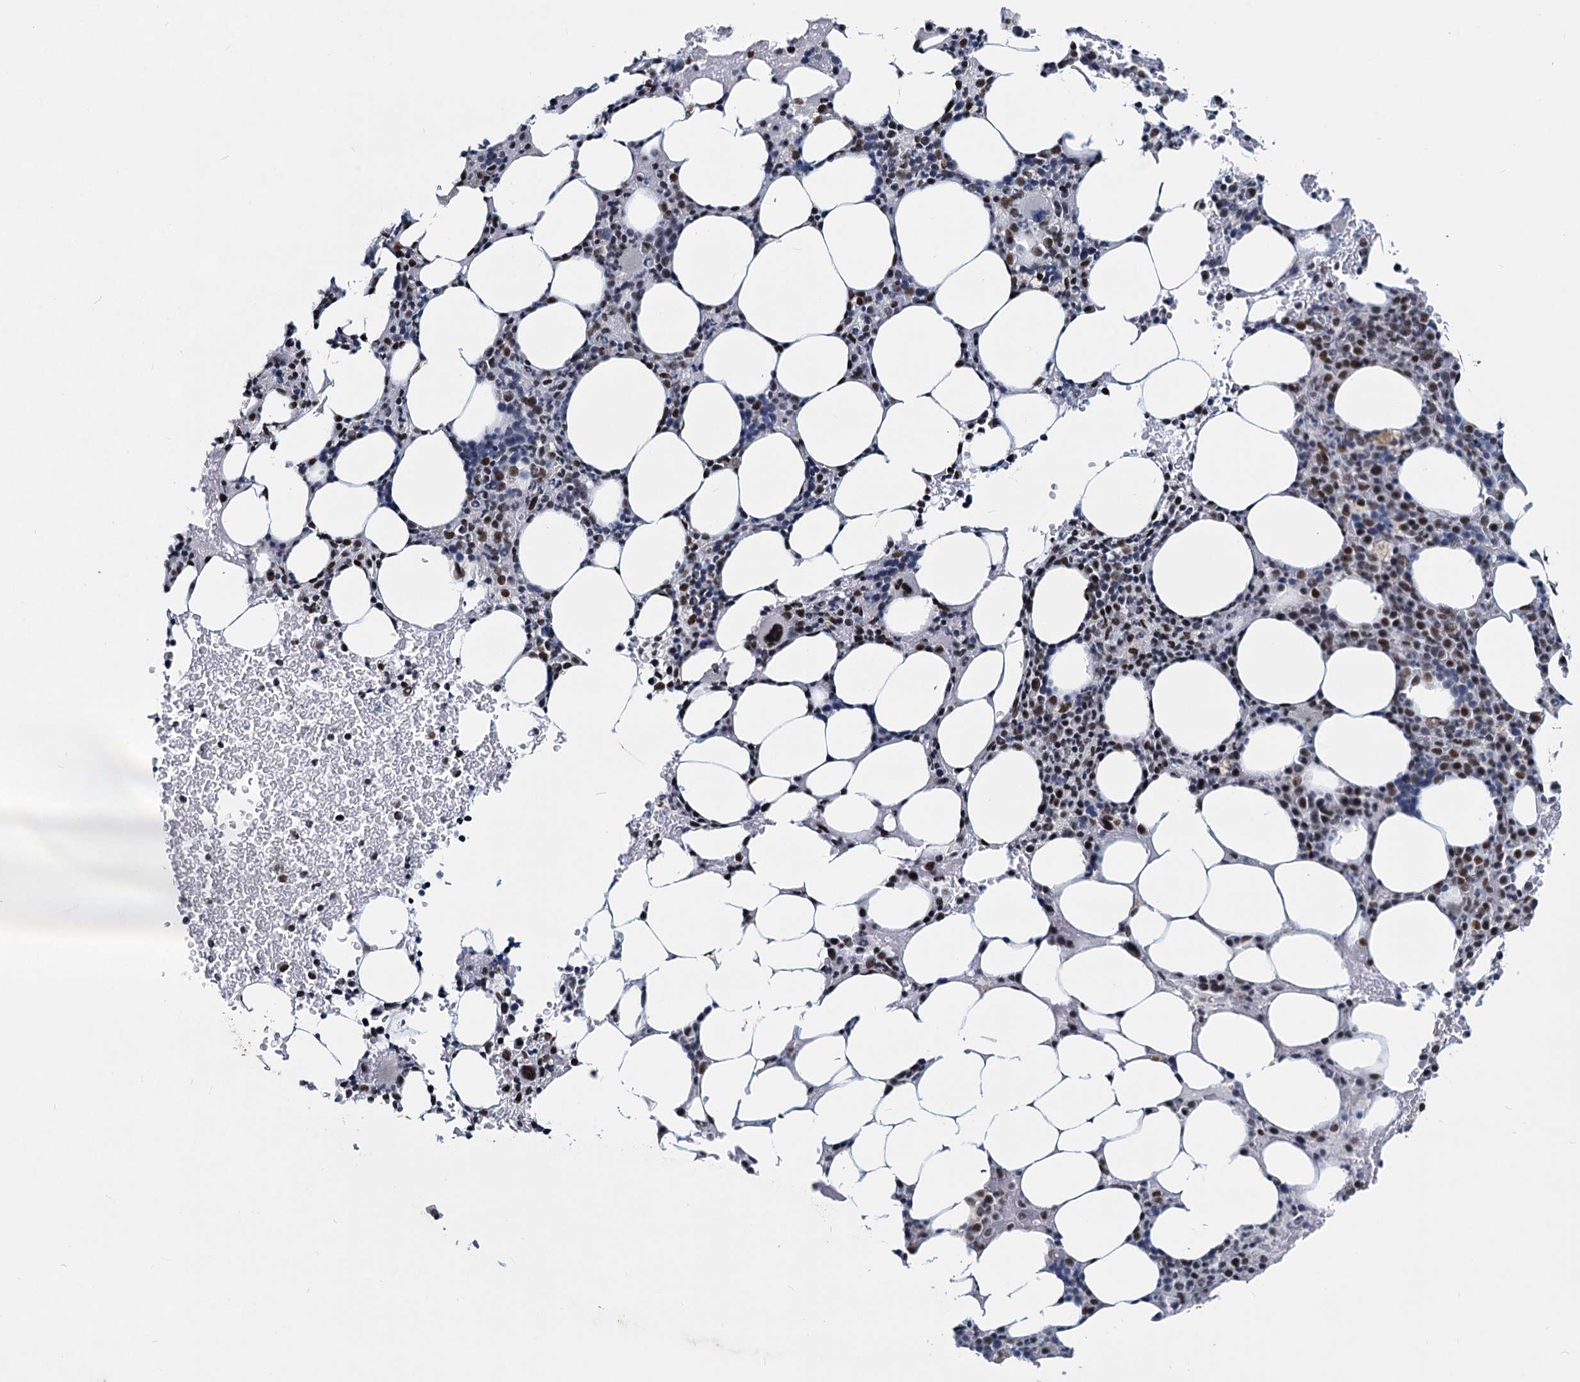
{"staining": {"intensity": "moderate", "quantity": "25%-75%", "location": "nuclear"}, "tissue": "bone marrow", "cell_type": "Hematopoietic cells", "image_type": "normal", "snomed": [{"axis": "morphology", "description": "Normal tissue, NOS"}, {"axis": "topography", "description": "Bone marrow"}], "caption": "Immunohistochemical staining of unremarkable human bone marrow demonstrates medium levels of moderate nuclear staining in about 25%-75% of hematopoietic cells.", "gene": "METTL14", "patient": {"sex": "male", "age": 78}}